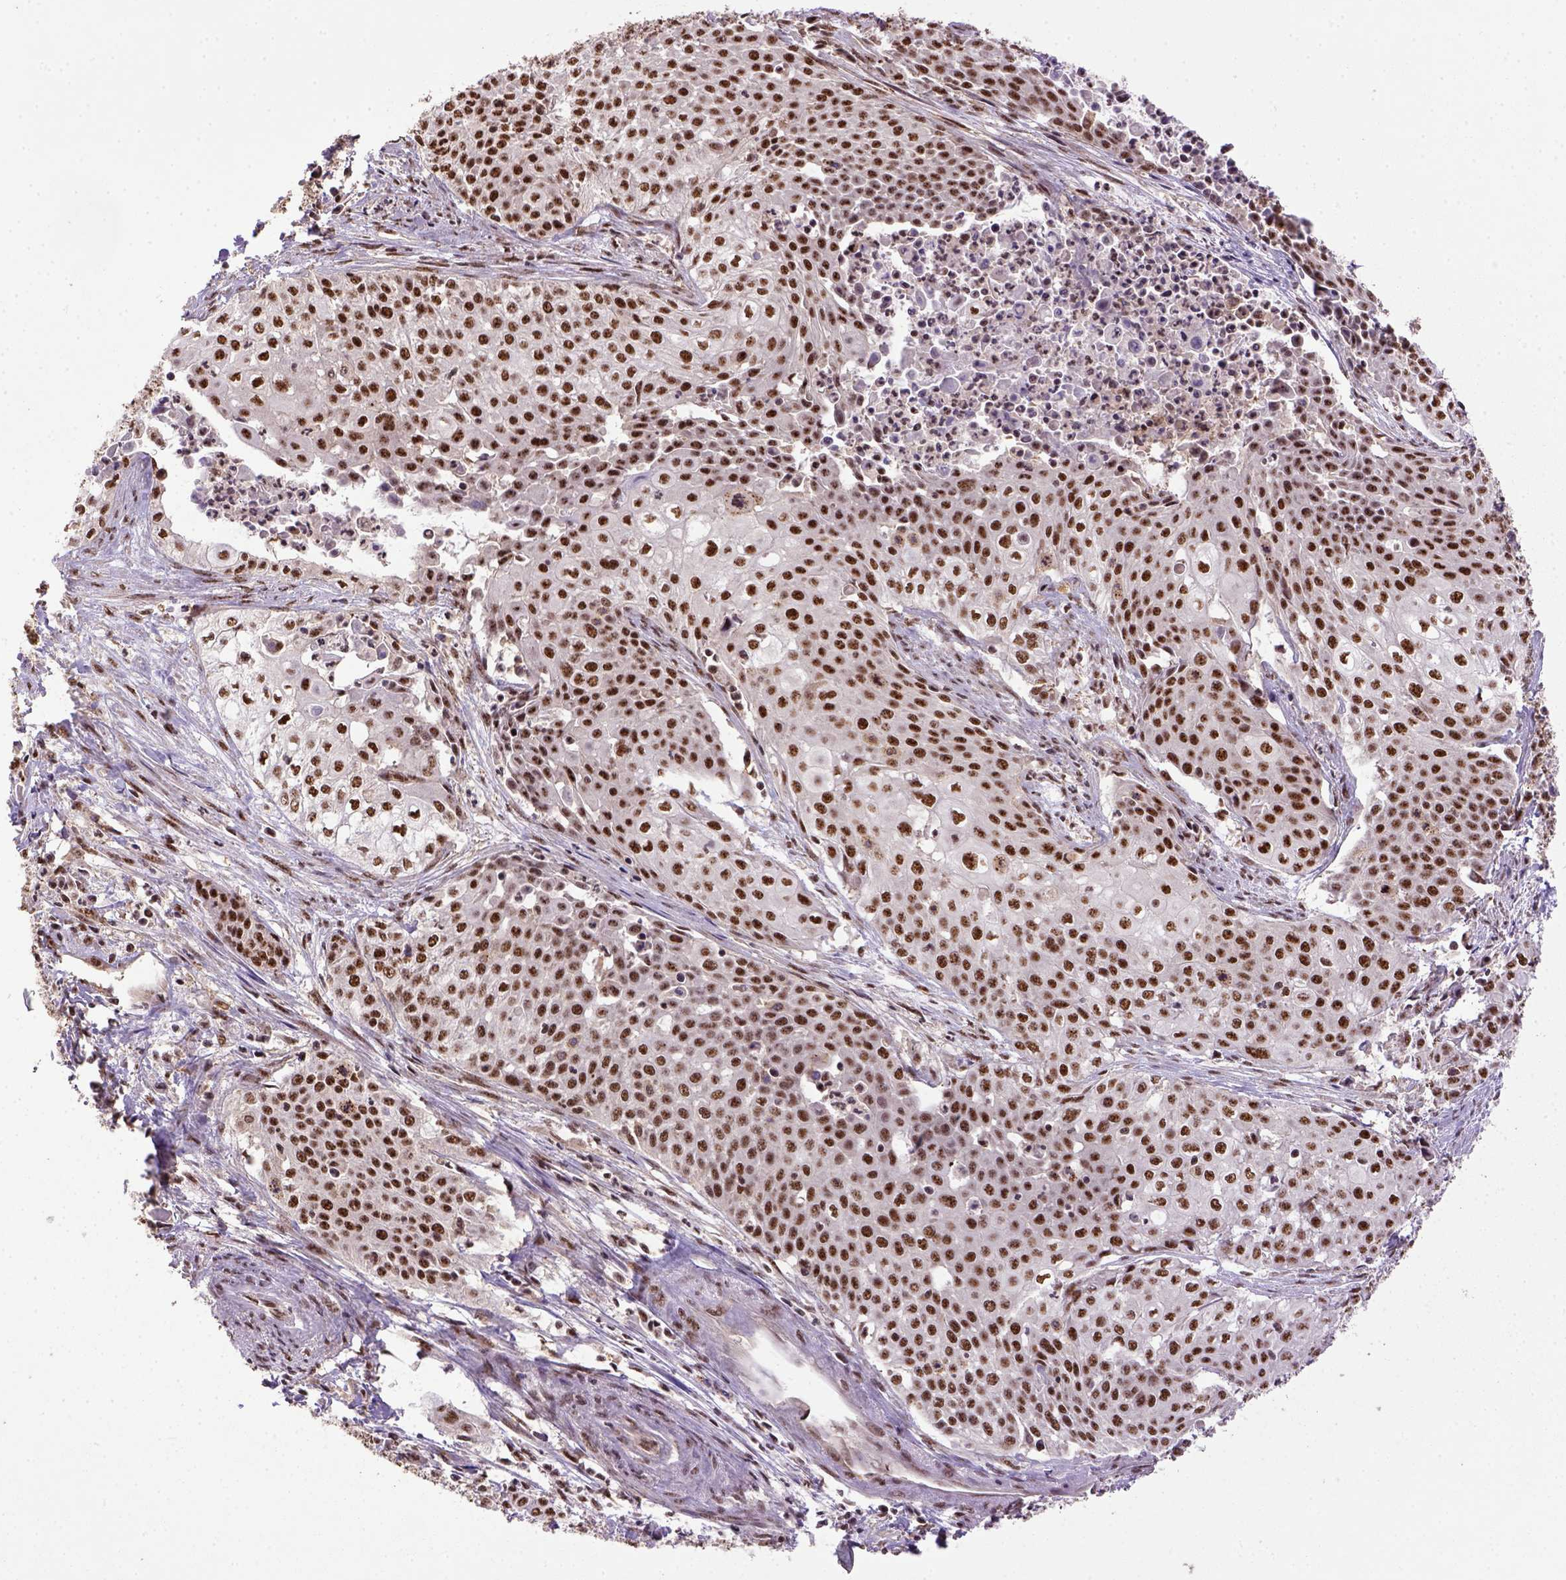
{"staining": {"intensity": "strong", "quantity": ">75%", "location": "nuclear"}, "tissue": "cervical cancer", "cell_type": "Tumor cells", "image_type": "cancer", "snomed": [{"axis": "morphology", "description": "Squamous cell carcinoma, NOS"}, {"axis": "topography", "description": "Cervix"}], "caption": "High-power microscopy captured an immunohistochemistry histopathology image of cervical cancer, revealing strong nuclear staining in approximately >75% of tumor cells.", "gene": "PPIG", "patient": {"sex": "female", "age": 39}}